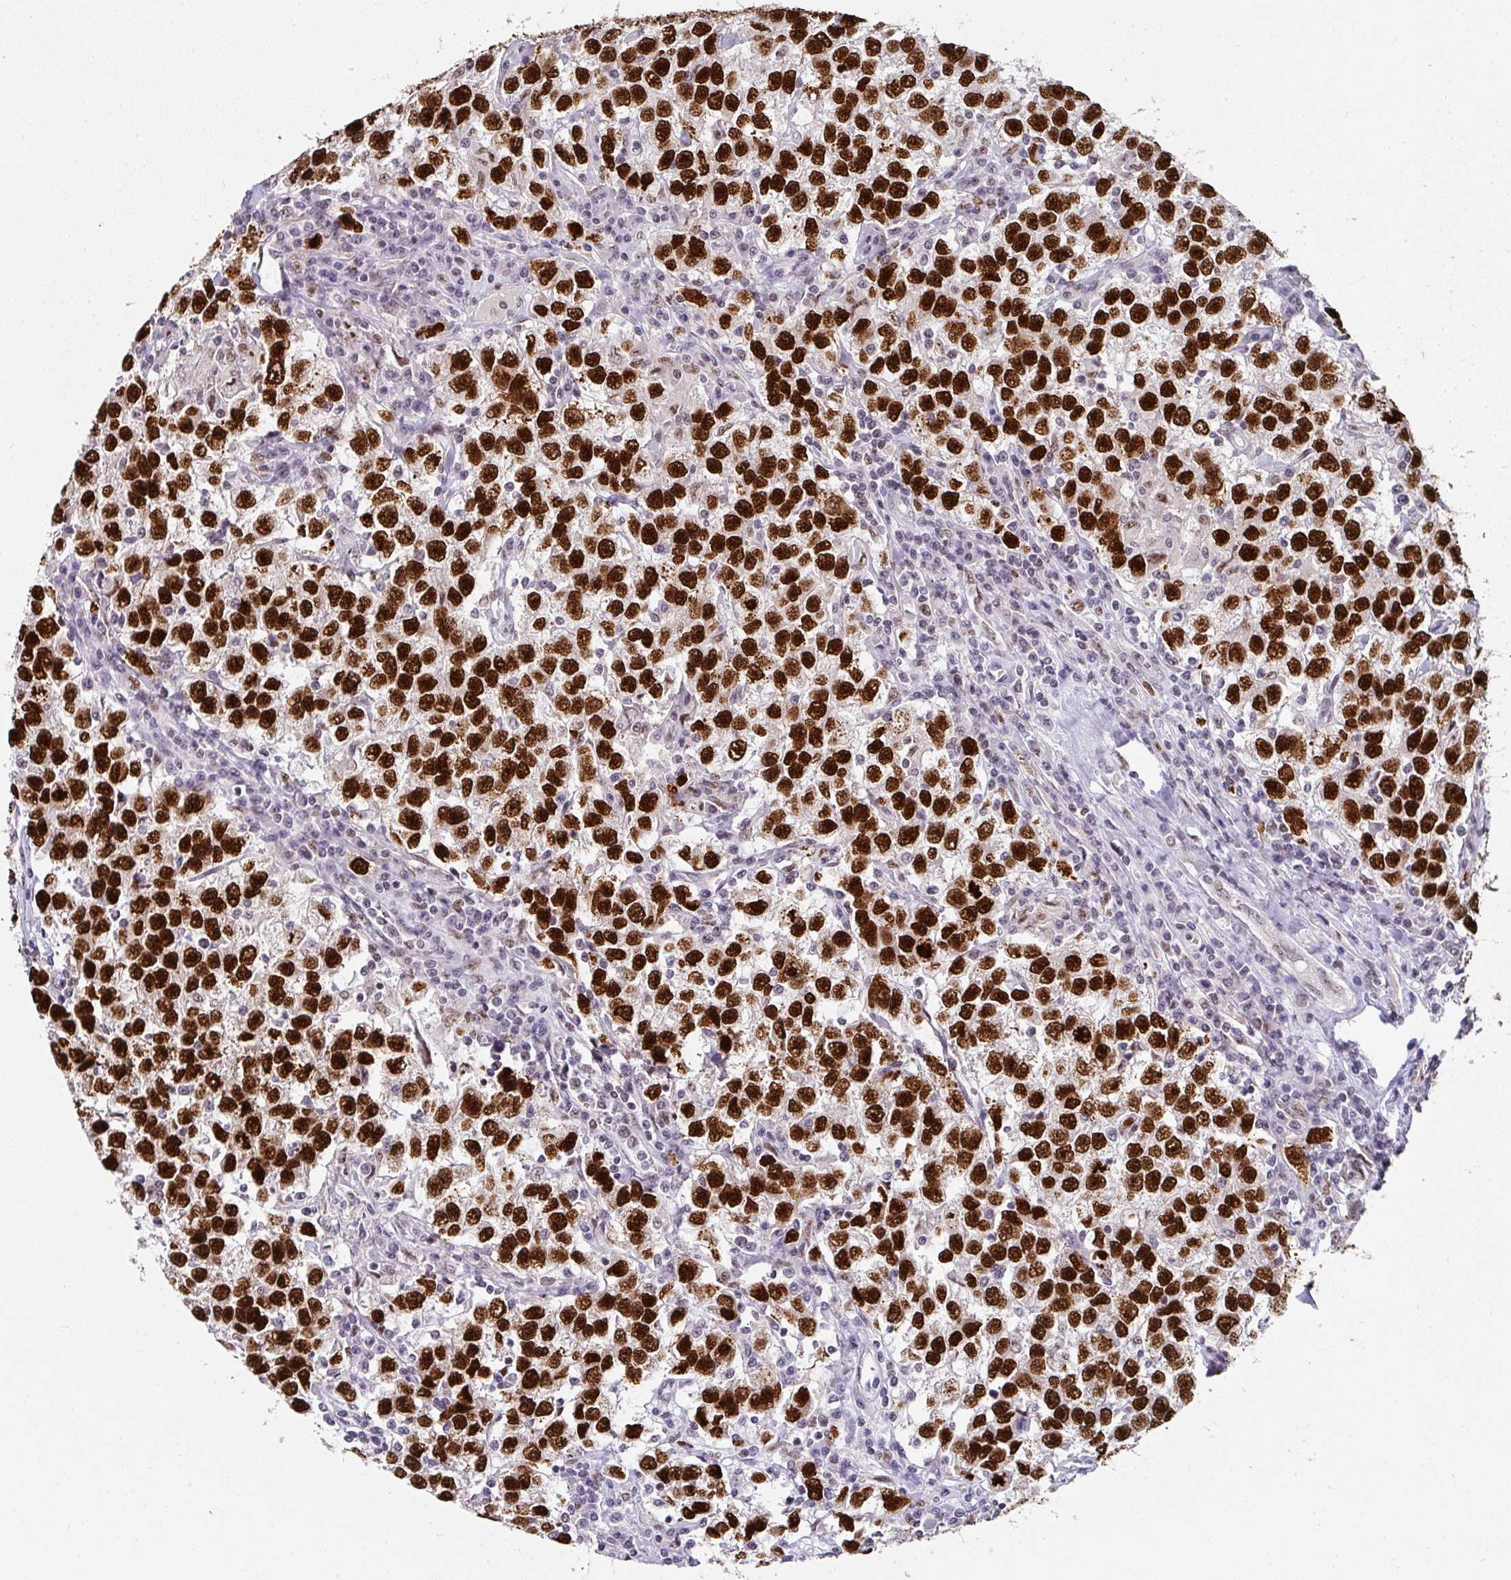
{"staining": {"intensity": "strong", "quantity": ">75%", "location": "nuclear"}, "tissue": "testis cancer", "cell_type": "Tumor cells", "image_type": "cancer", "snomed": [{"axis": "morphology", "description": "Seminoma, NOS"}, {"axis": "topography", "description": "Testis"}], "caption": "Immunohistochemistry (IHC) photomicrograph of testis seminoma stained for a protein (brown), which demonstrates high levels of strong nuclear positivity in about >75% of tumor cells.", "gene": "RAD50", "patient": {"sex": "male", "age": 41}}